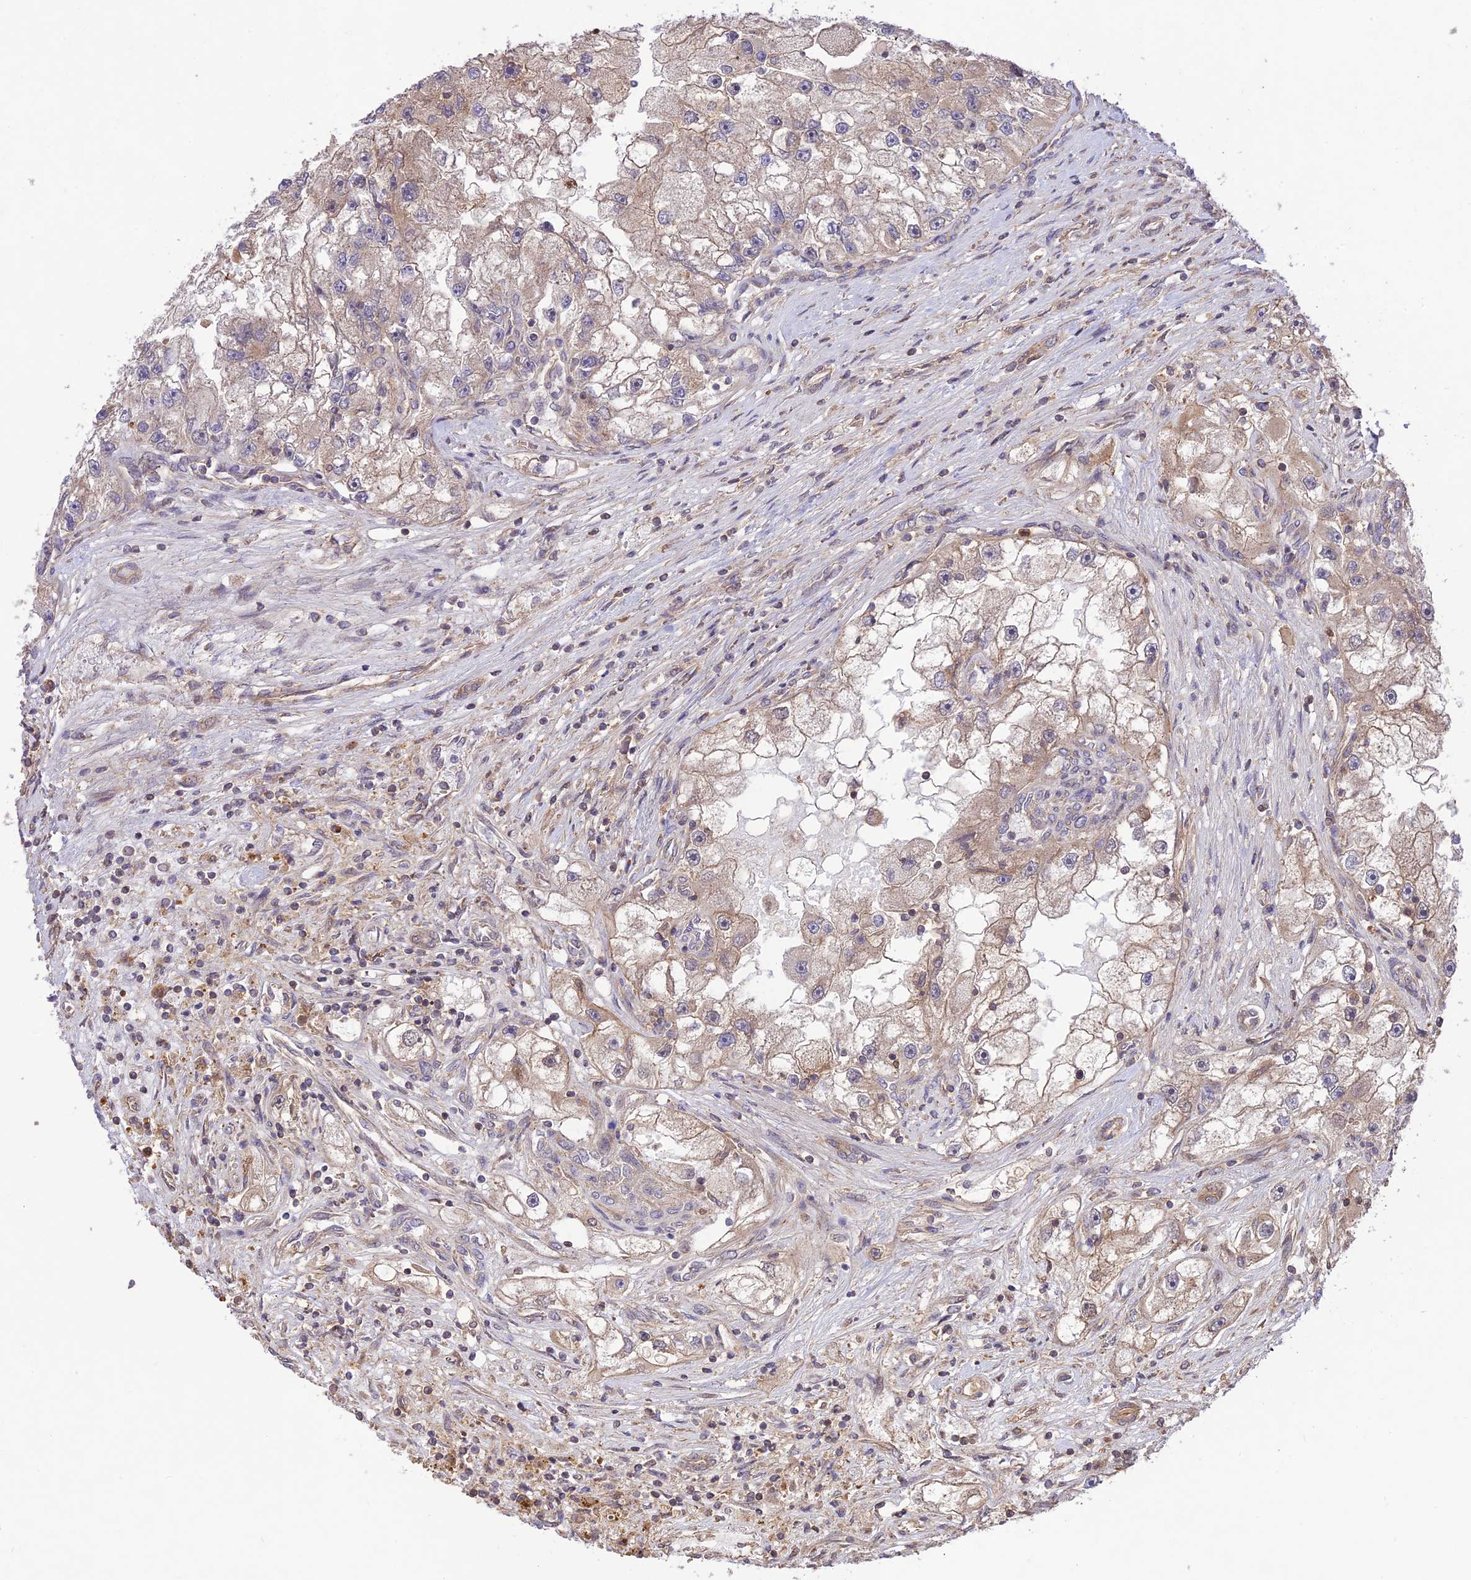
{"staining": {"intensity": "weak", "quantity": "<25%", "location": "cytoplasmic/membranous"}, "tissue": "renal cancer", "cell_type": "Tumor cells", "image_type": "cancer", "snomed": [{"axis": "morphology", "description": "Adenocarcinoma, NOS"}, {"axis": "topography", "description": "Kidney"}], "caption": "A histopathology image of renal cancer (adenocarcinoma) stained for a protein reveals no brown staining in tumor cells.", "gene": "FCHSD1", "patient": {"sex": "male", "age": 63}}